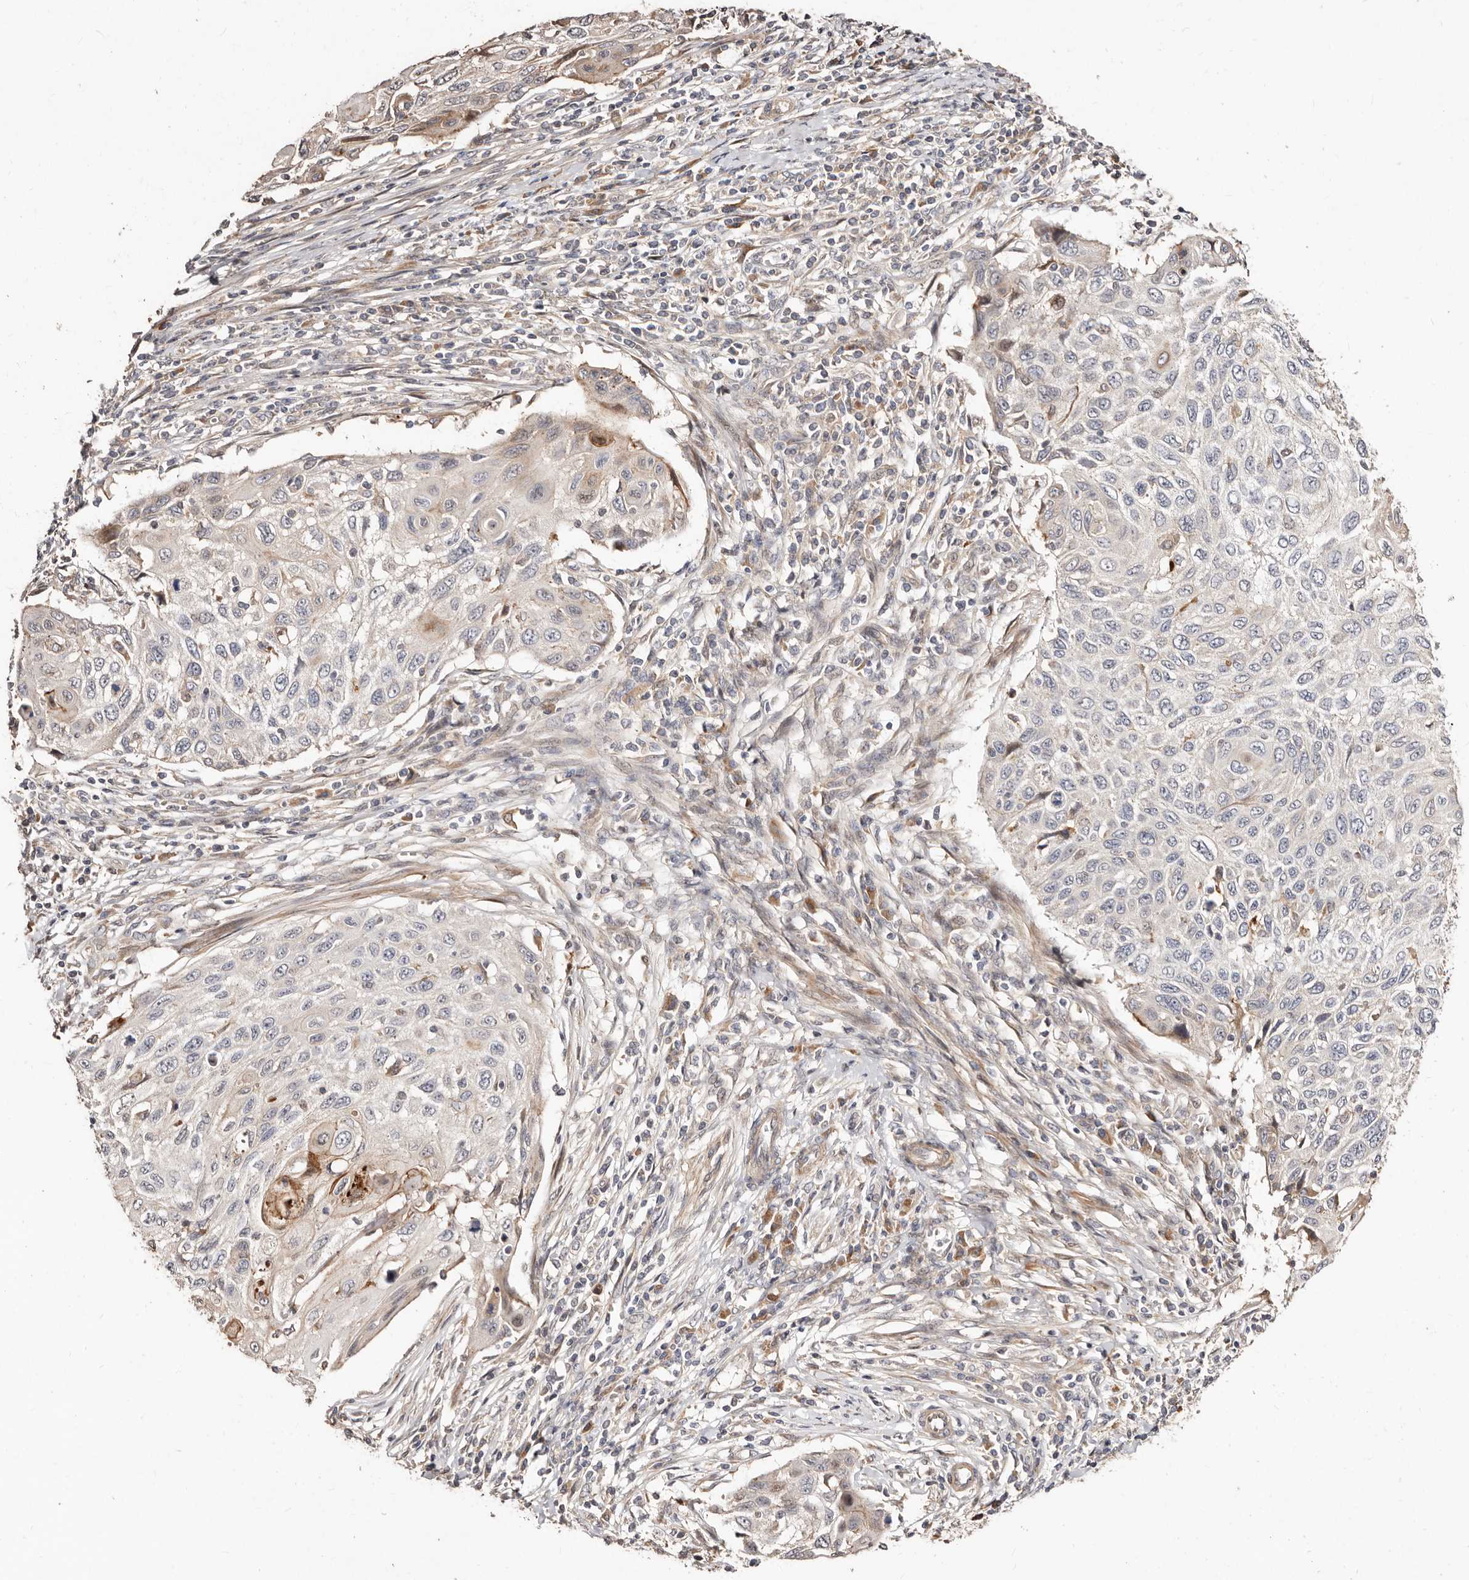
{"staining": {"intensity": "moderate", "quantity": "<25%", "location": "cytoplasmic/membranous"}, "tissue": "cervical cancer", "cell_type": "Tumor cells", "image_type": "cancer", "snomed": [{"axis": "morphology", "description": "Squamous cell carcinoma, NOS"}, {"axis": "topography", "description": "Cervix"}], "caption": "Immunohistochemistry (DAB (3,3'-diaminobenzidine)) staining of human cervical squamous cell carcinoma shows moderate cytoplasmic/membranous protein positivity in about <25% of tumor cells.", "gene": "APOL6", "patient": {"sex": "female", "age": 70}}